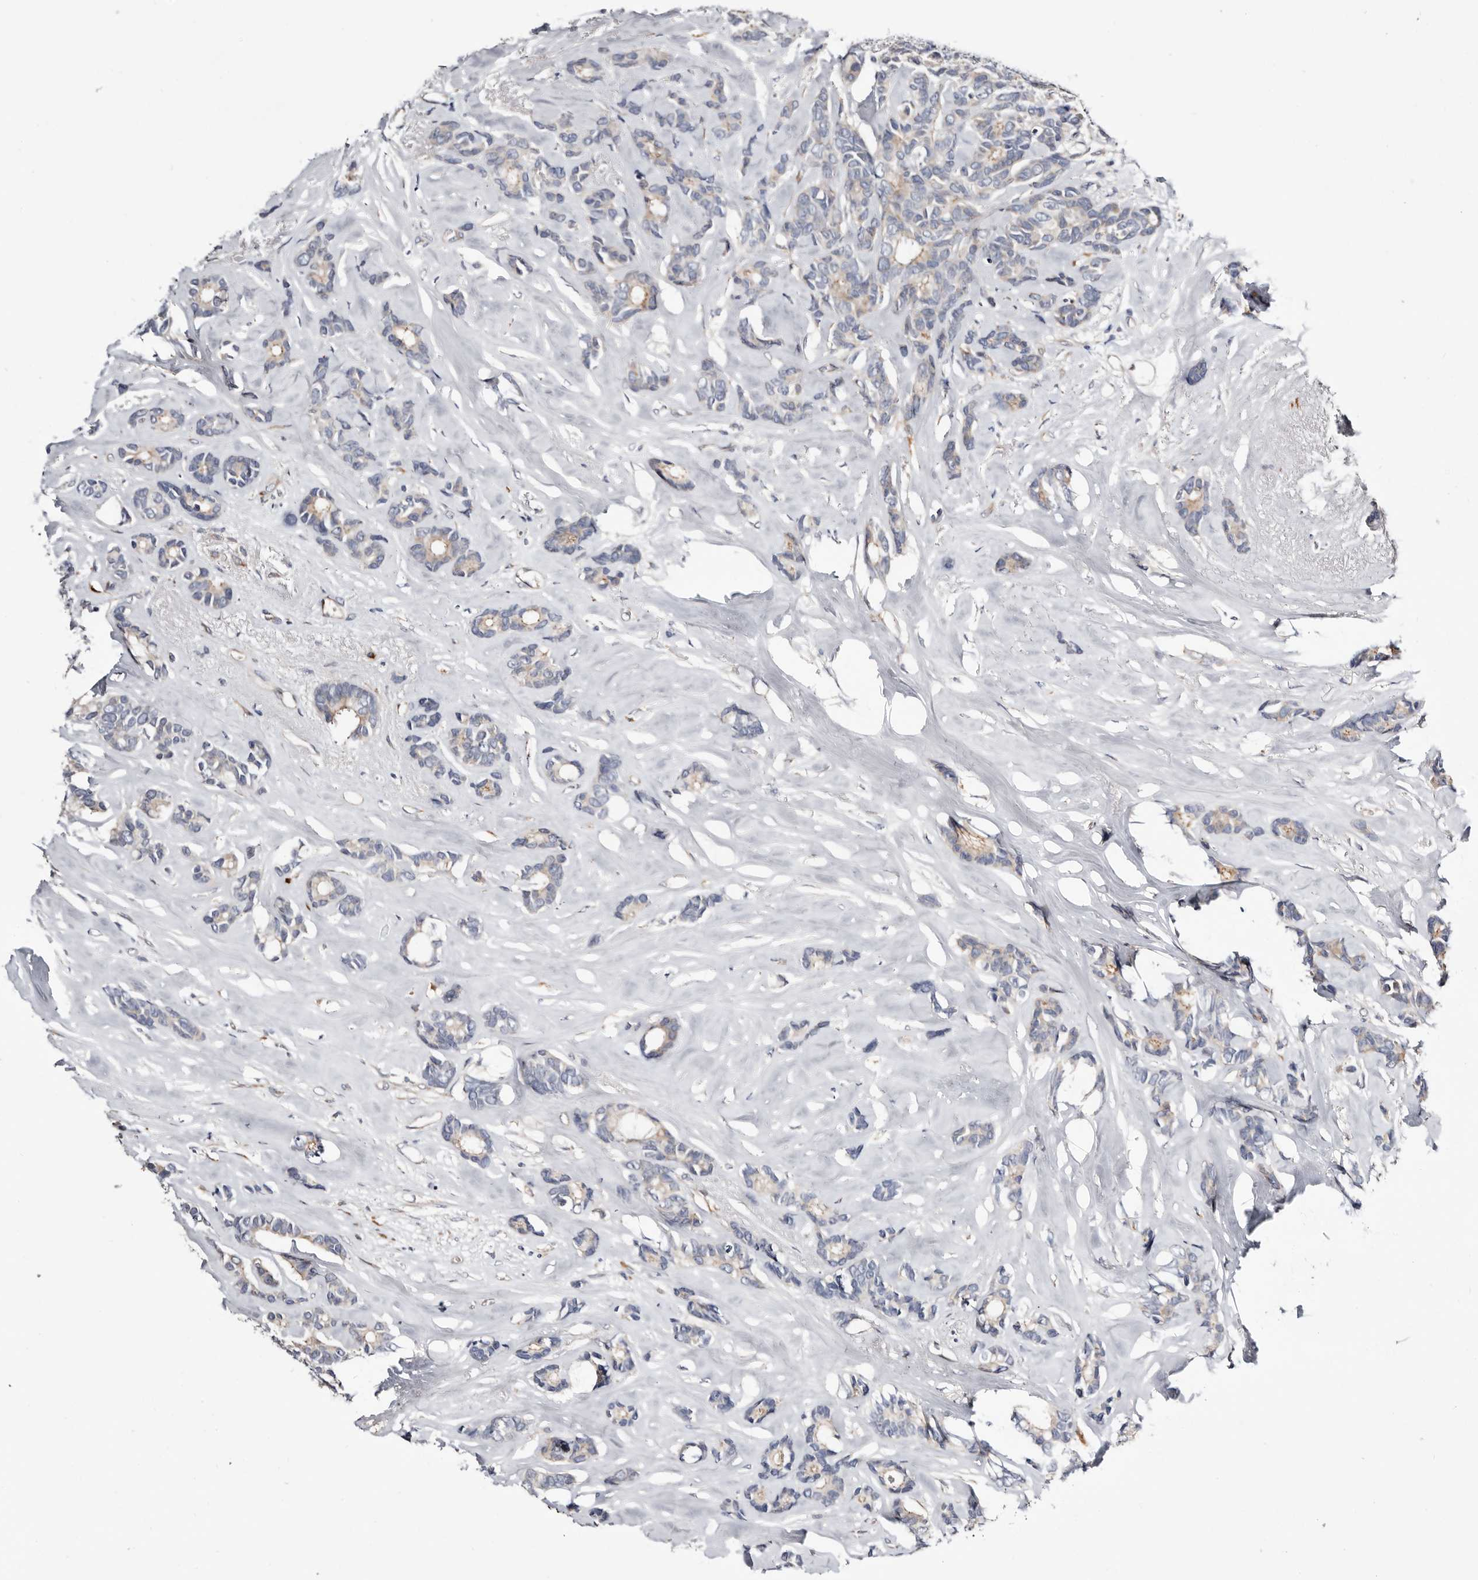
{"staining": {"intensity": "weak", "quantity": "<25%", "location": "cytoplasmic/membranous"}, "tissue": "breast cancer", "cell_type": "Tumor cells", "image_type": "cancer", "snomed": [{"axis": "morphology", "description": "Duct carcinoma"}, {"axis": "topography", "description": "Breast"}], "caption": "Breast intraductal carcinoma stained for a protein using immunohistochemistry shows no staining tumor cells.", "gene": "USH1C", "patient": {"sex": "female", "age": 87}}